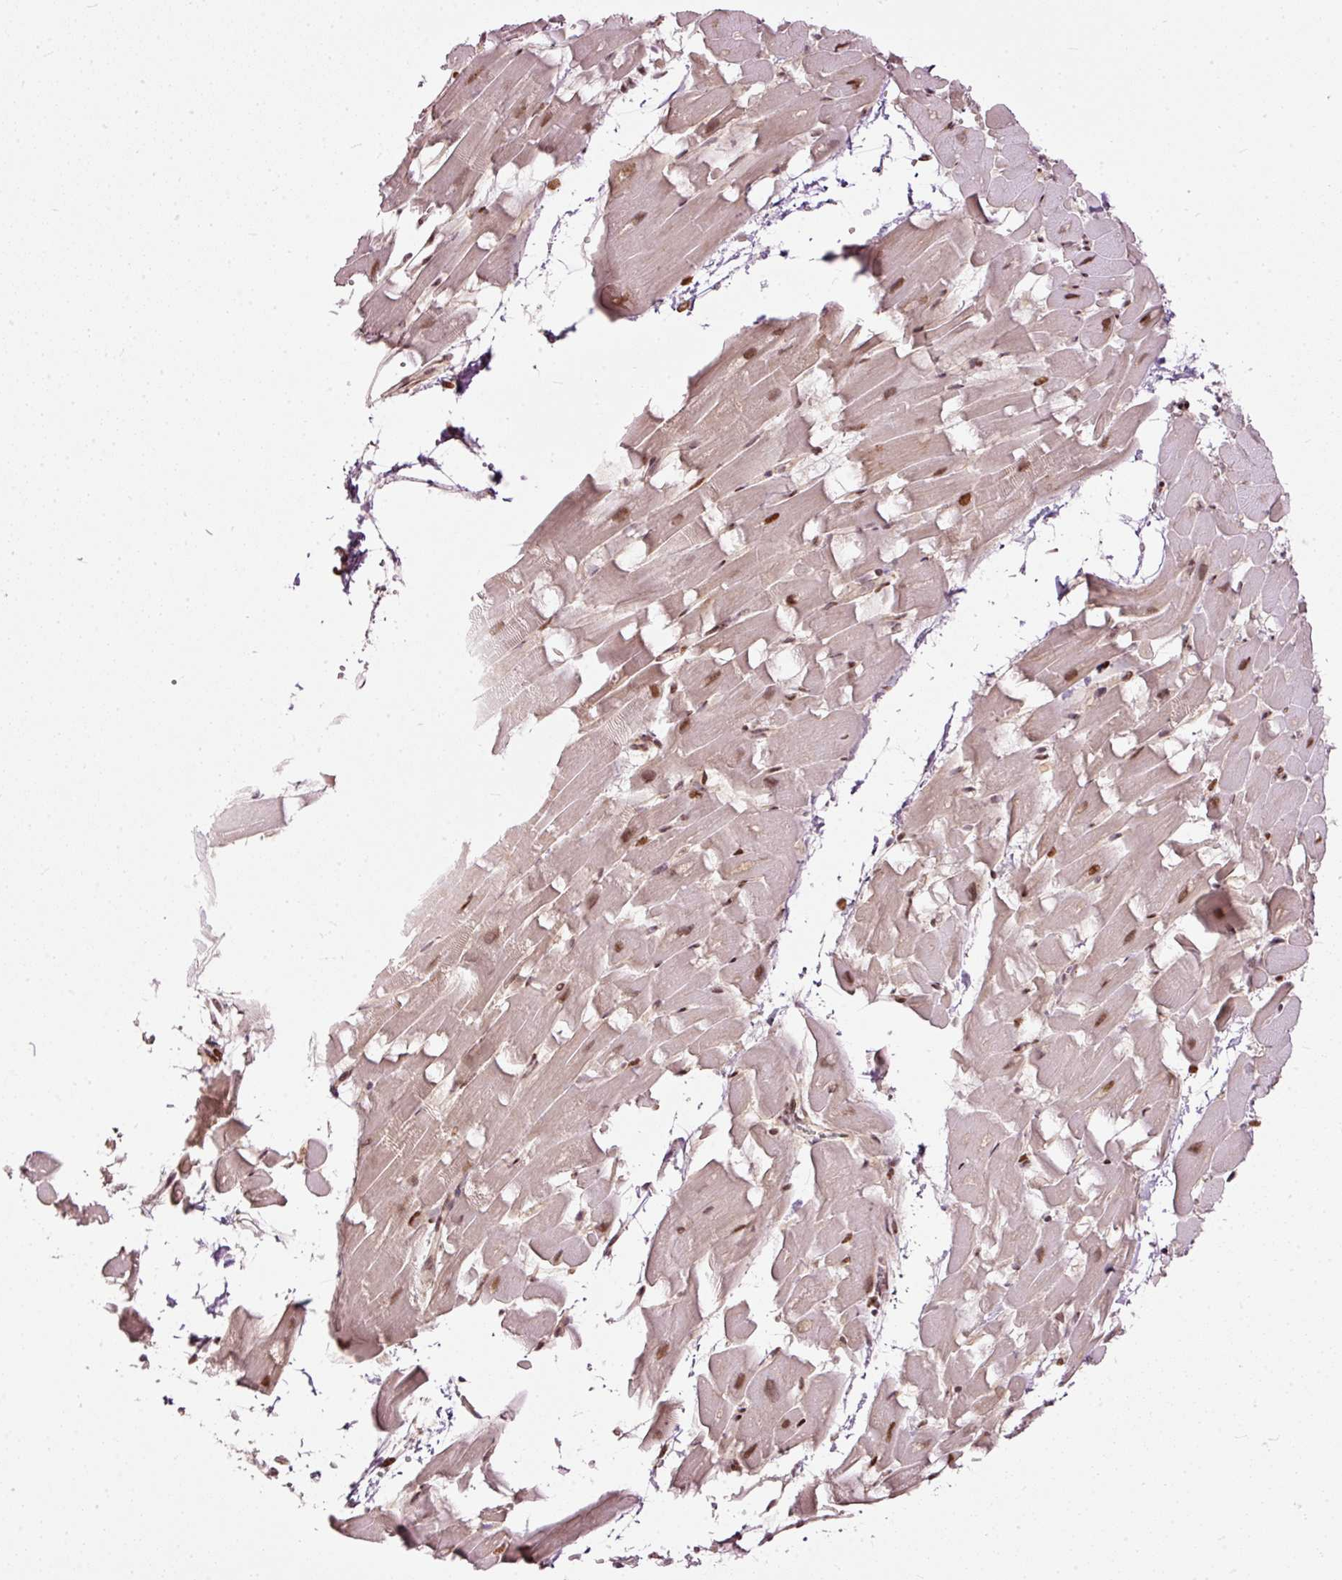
{"staining": {"intensity": "moderate", "quantity": ">75%", "location": "cytoplasmic/membranous,nuclear"}, "tissue": "heart muscle", "cell_type": "Cardiomyocytes", "image_type": "normal", "snomed": [{"axis": "morphology", "description": "Normal tissue, NOS"}, {"axis": "topography", "description": "Heart"}], "caption": "This histopathology image displays immunohistochemistry (IHC) staining of unremarkable human heart muscle, with medium moderate cytoplasmic/membranous,nuclear expression in approximately >75% of cardiomyocytes.", "gene": "ZNF778", "patient": {"sex": "male", "age": 37}}